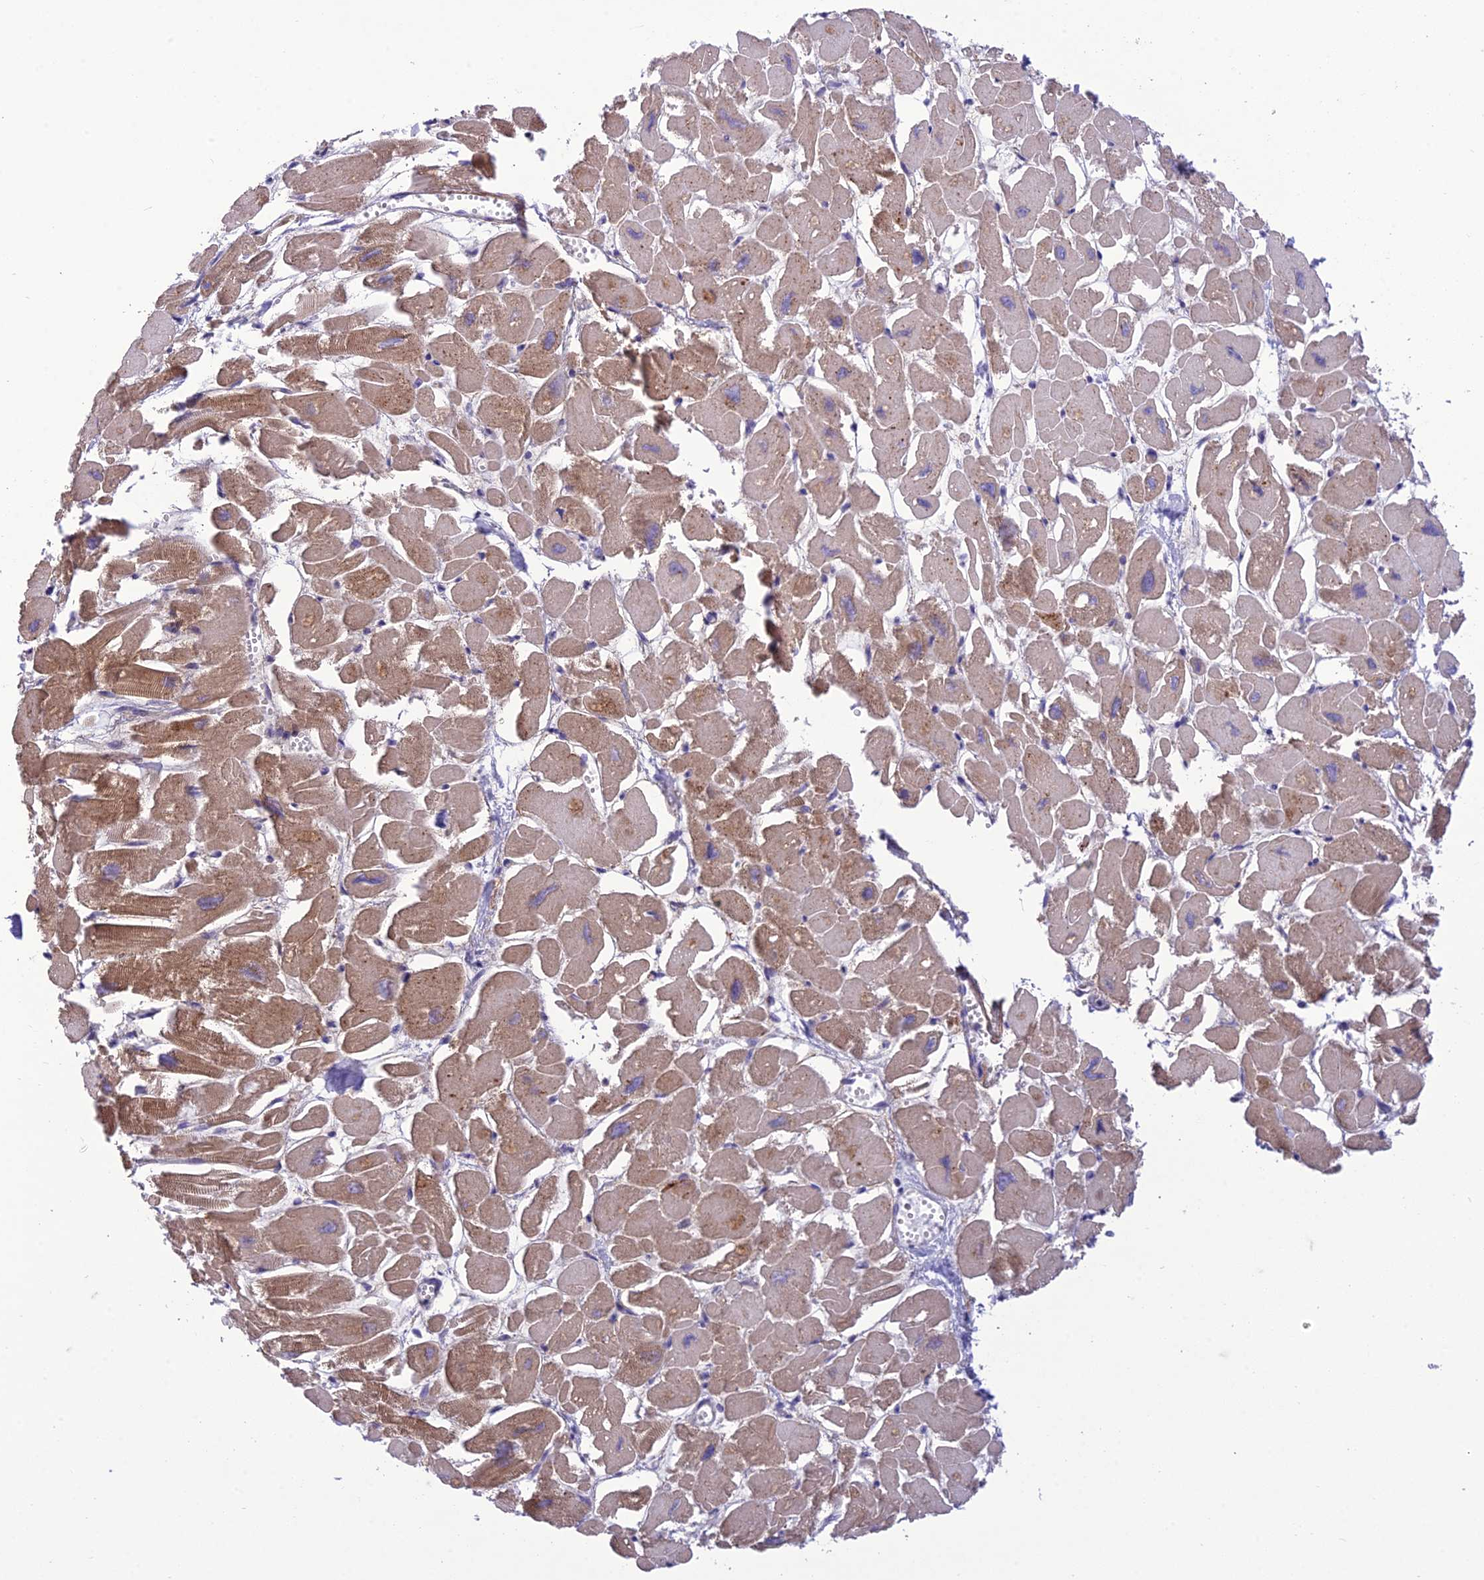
{"staining": {"intensity": "moderate", "quantity": "<25%", "location": "cytoplasmic/membranous"}, "tissue": "heart muscle", "cell_type": "Cardiomyocytes", "image_type": "normal", "snomed": [{"axis": "morphology", "description": "Normal tissue, NOS"}, {"axis": "topography", "description": "Heart"}], "caption": "Heart muscle was stained to show a protein in brown. There is low levels of moderate cytoplasmic/membranous staining in about <25% of cardiomyocytes. (brown staining indicates protein expression, while blue staining denotes nuclei).", "gene": "ITGAE", "patient": {"sex": "male", "age": 54}}